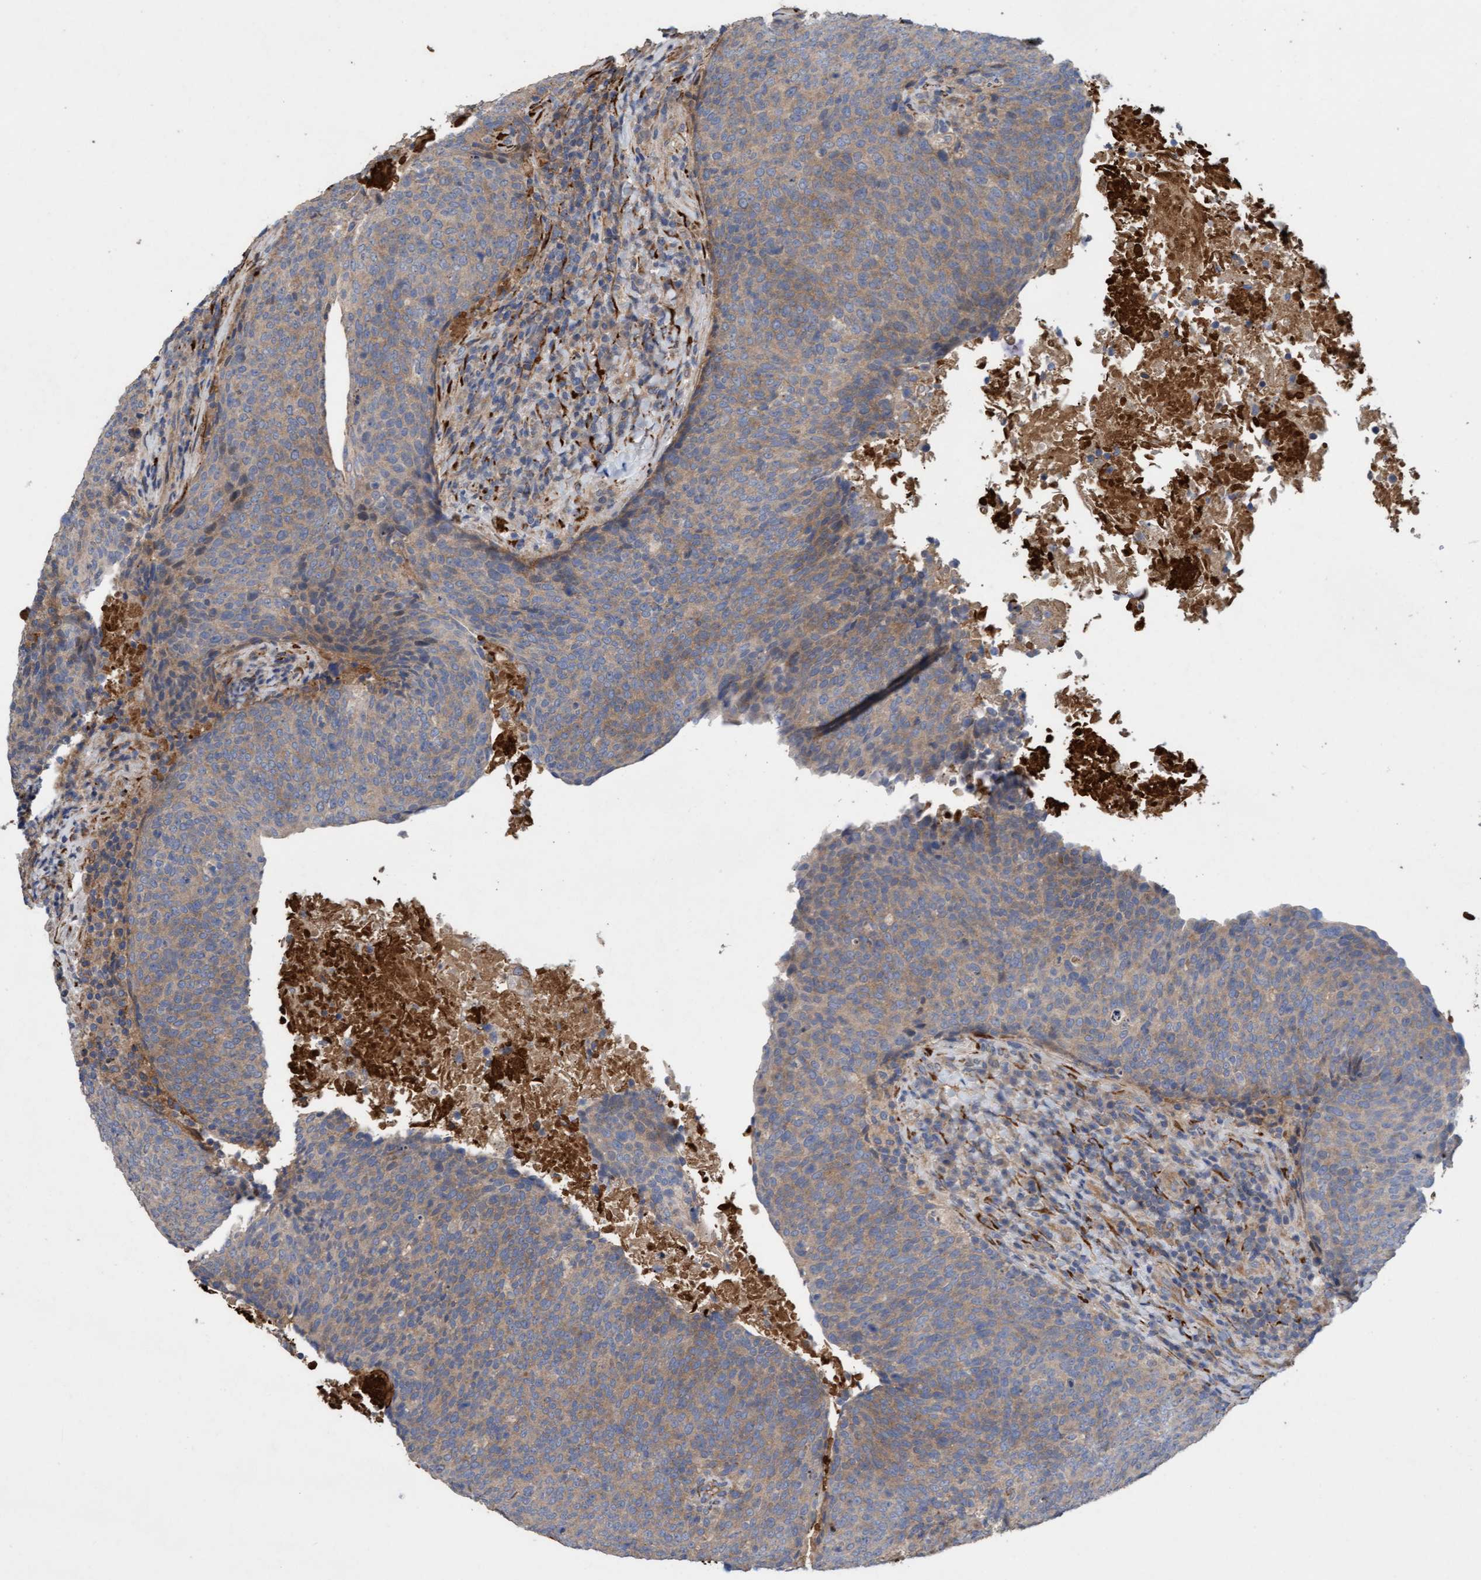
{"staining": {"intensity": "weak", "quantity": ">75%", "location": "cytoplasmic/membranous"}, "tissue": "head and neck cancer", "cell_type": "Tumor cells", "image_type": "cancer", "snomed": [{"axis": "morphology", "description": "Squamous cell carcinoma, NOS"}, {"axis": "morphology", "description": "Squamous cell carcinoma, metastatic, NOS"}, {"axis": "topography", "description": "Lymph node"}, {"axis": "topography", "description": "Head-Neck"}], "caption": "Weak cytoplasmic/membranous expression for a protein is appreciated in about >75% of tumor cells of head and neck squamous cell carcinoma using immunohistochemistry.", "gene": "DDHD2", "patient": {"sex": "male", "age": 62}}